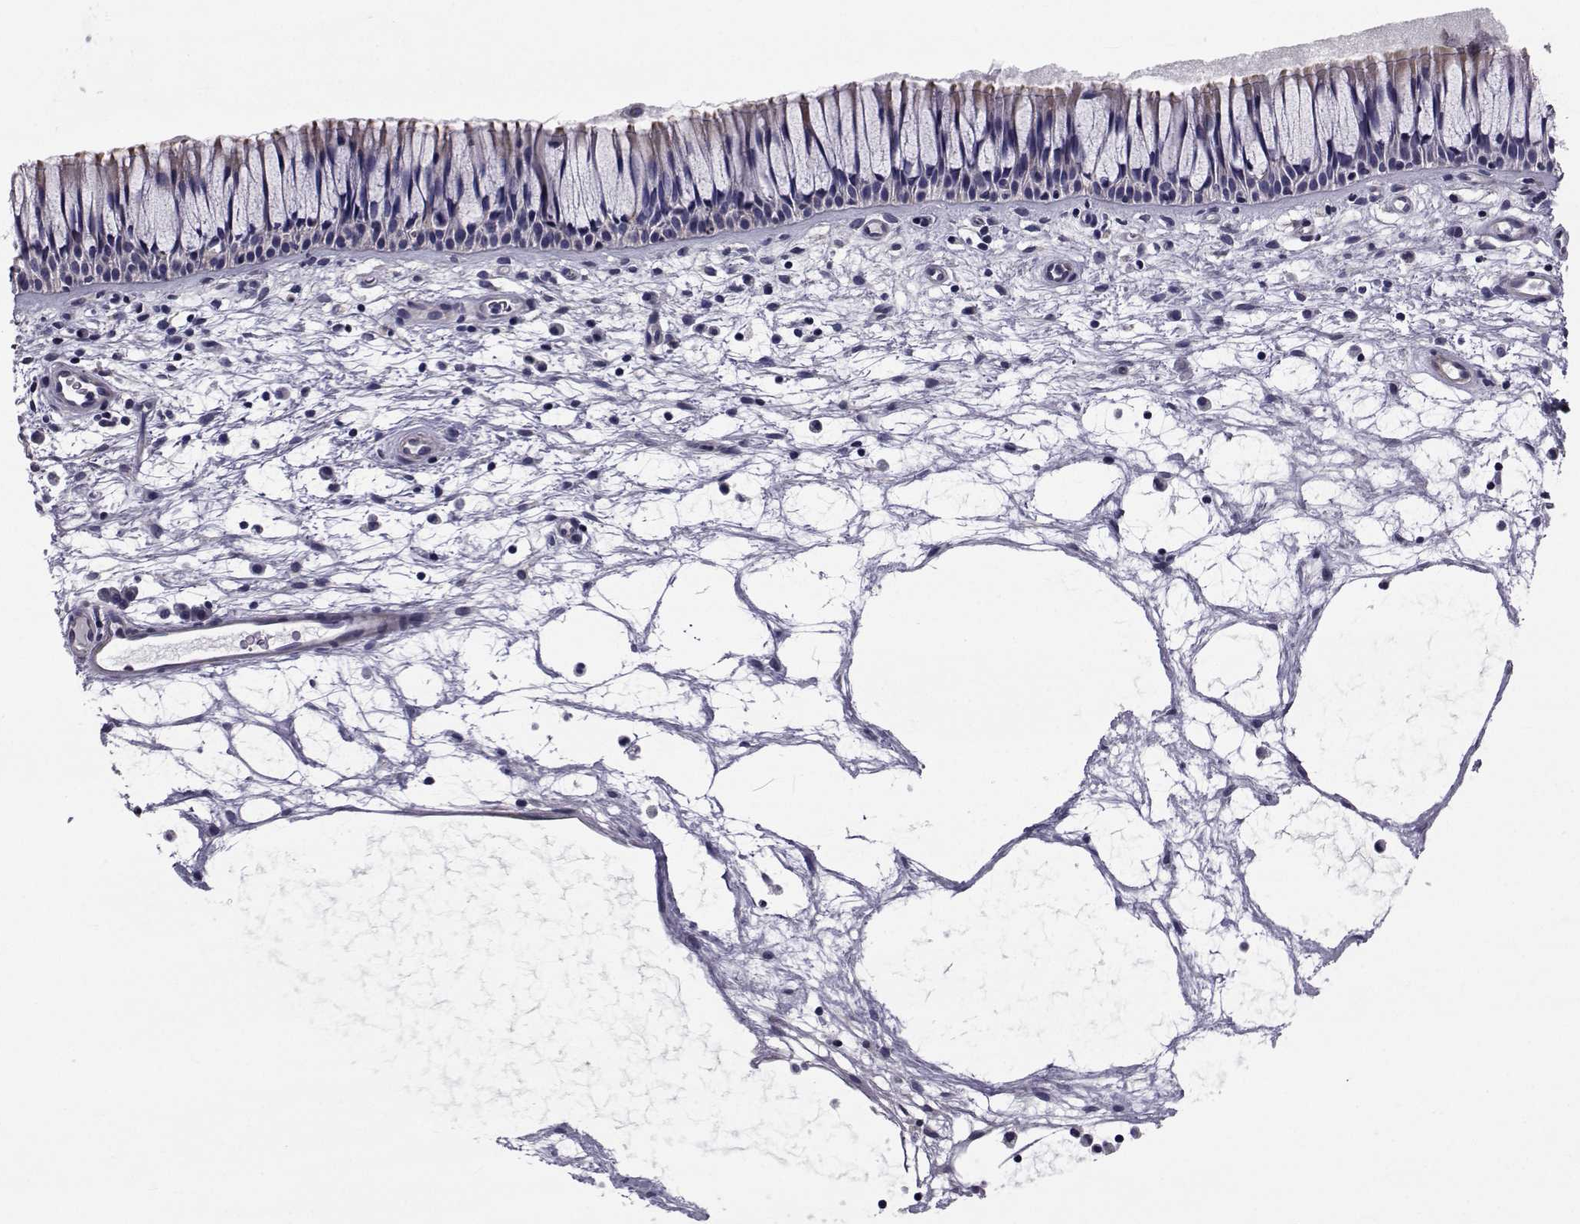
{"staining": {"intensity": "strong", "quantity": "<25%", "location": "cytoplasmic/membranous"}, "tissue": "nasopharynx", "cell_type": "Respiratory epithelial cells", "image_type": "normal", "snomed": [{"axis": "morphology", "description": "Normal tissue, NOS"}, {"axis": "topography", "description": "Nasopharynx"}], "caption": "Immunohistochemistry (DAB) staining of normal human nasopharynx demonstrates strong cytoplasmic/membranous protein expression in about <25% of respiratory epithelial cells.", "gene": "CFAP74", "patient": {"sex": "male", "age": 51}}